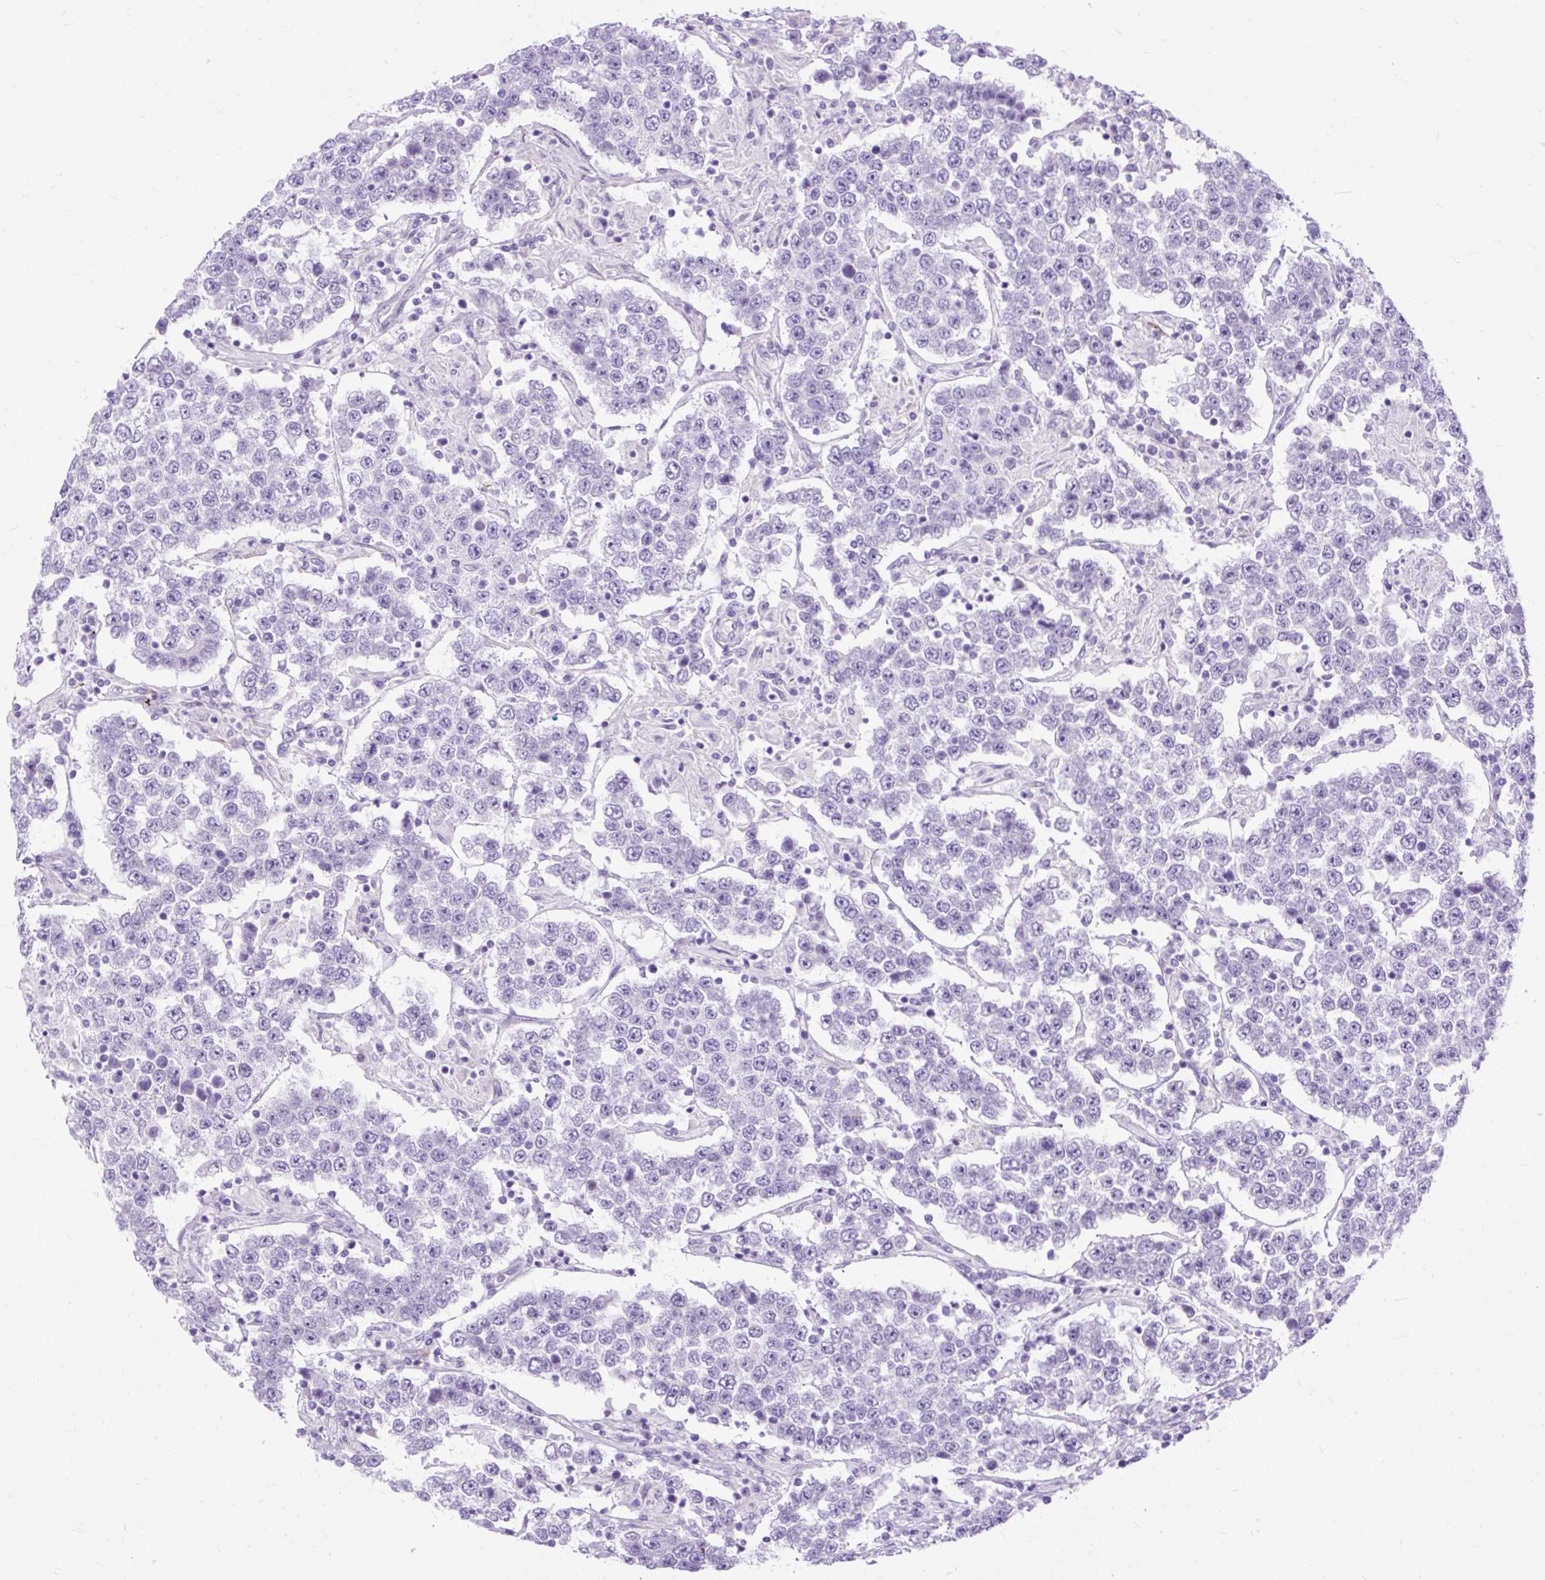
{"staining": {"intensity": "negative", "quantity": "none", "location": "none"}, "tissue": "testis cancer", "cell_type": "Tumor cells", "image_type": "cancer", "snomed": [{"axis": "morphology", "description": "Normal tissue, NOS"}, {"axis": "morphology", "description": "Urothelial carcinoma, High grade"}, {"axis": "morphology", "description": "Seminoma, NOS"}, {"axis": "morphology", "description": "Carcinoma, Embryonal, NOS"}, {"axis": "topography", "description": "Urinary bladder"}, {"axis": "topography", "description": "Testis"}], "caption": "The image demonstrates no staining of tumor cells in seminoma (testis).", "gene": "ZNF256", "patient": {"sex": "male", "age": 41}}